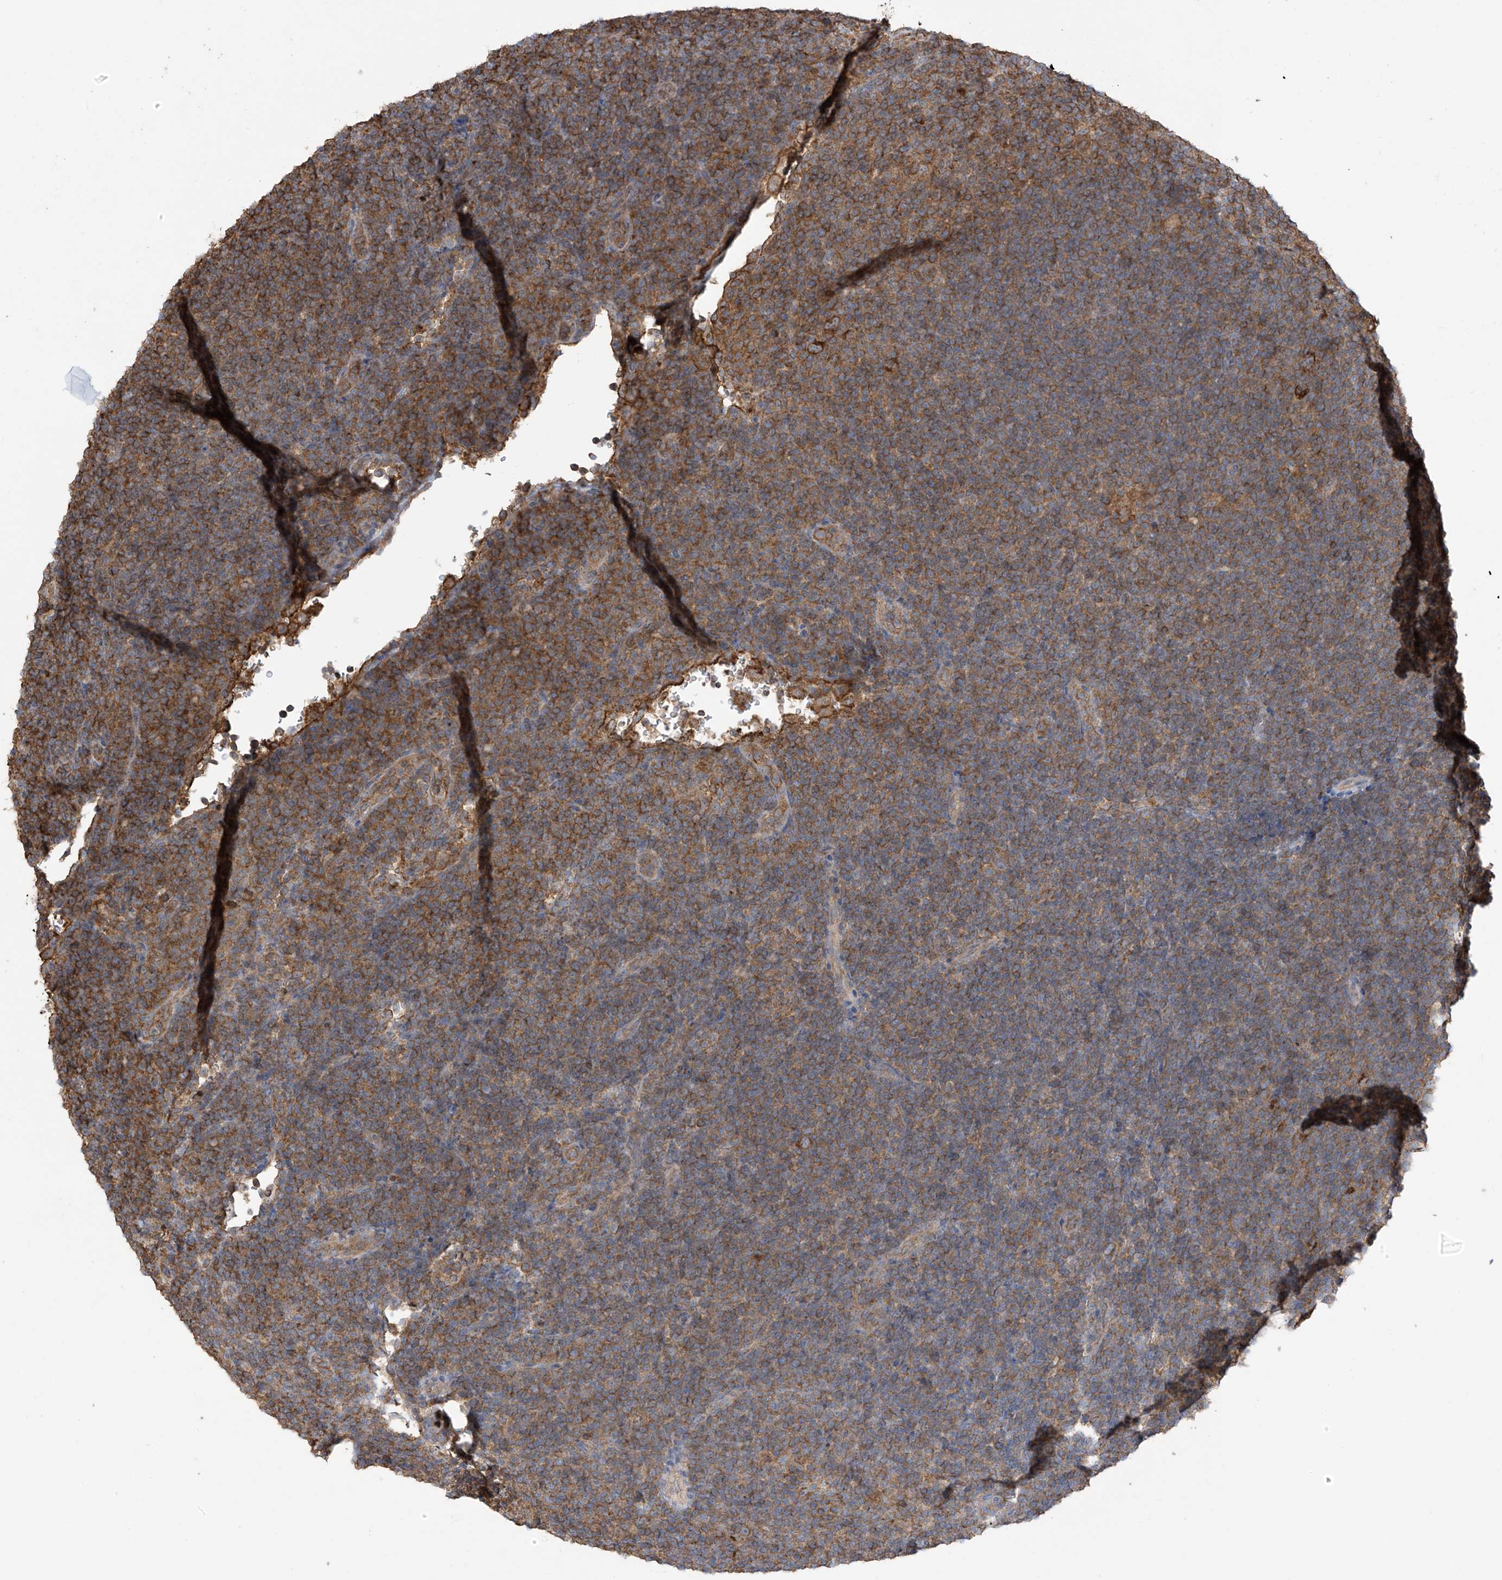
{"staining": {"intensity": "moderate", "quantity": ">75%", "location": "cytoplasmic/membranous"}, "tissue": "lymphoma", "cell_type": "Tumor cells", "image_type": "cancer", "snomed": [{"axis": "morphology", "description": "Hodgkin's disease, NOS"}, {"axis": "topography", "description": "Lymph node"}], "caption": "IHC micrograph of neoplastic tissue: lymphoma stained using immunohistochemistry (IHC) reveals medium levels of moderate protein expression localized specifically in the cytoplasmic/membranous of tumor cells, appearing as a cytoplasmic/membranous brown color.", "gene": "COX10", "patient": {"sex": "female", "age": 57}}